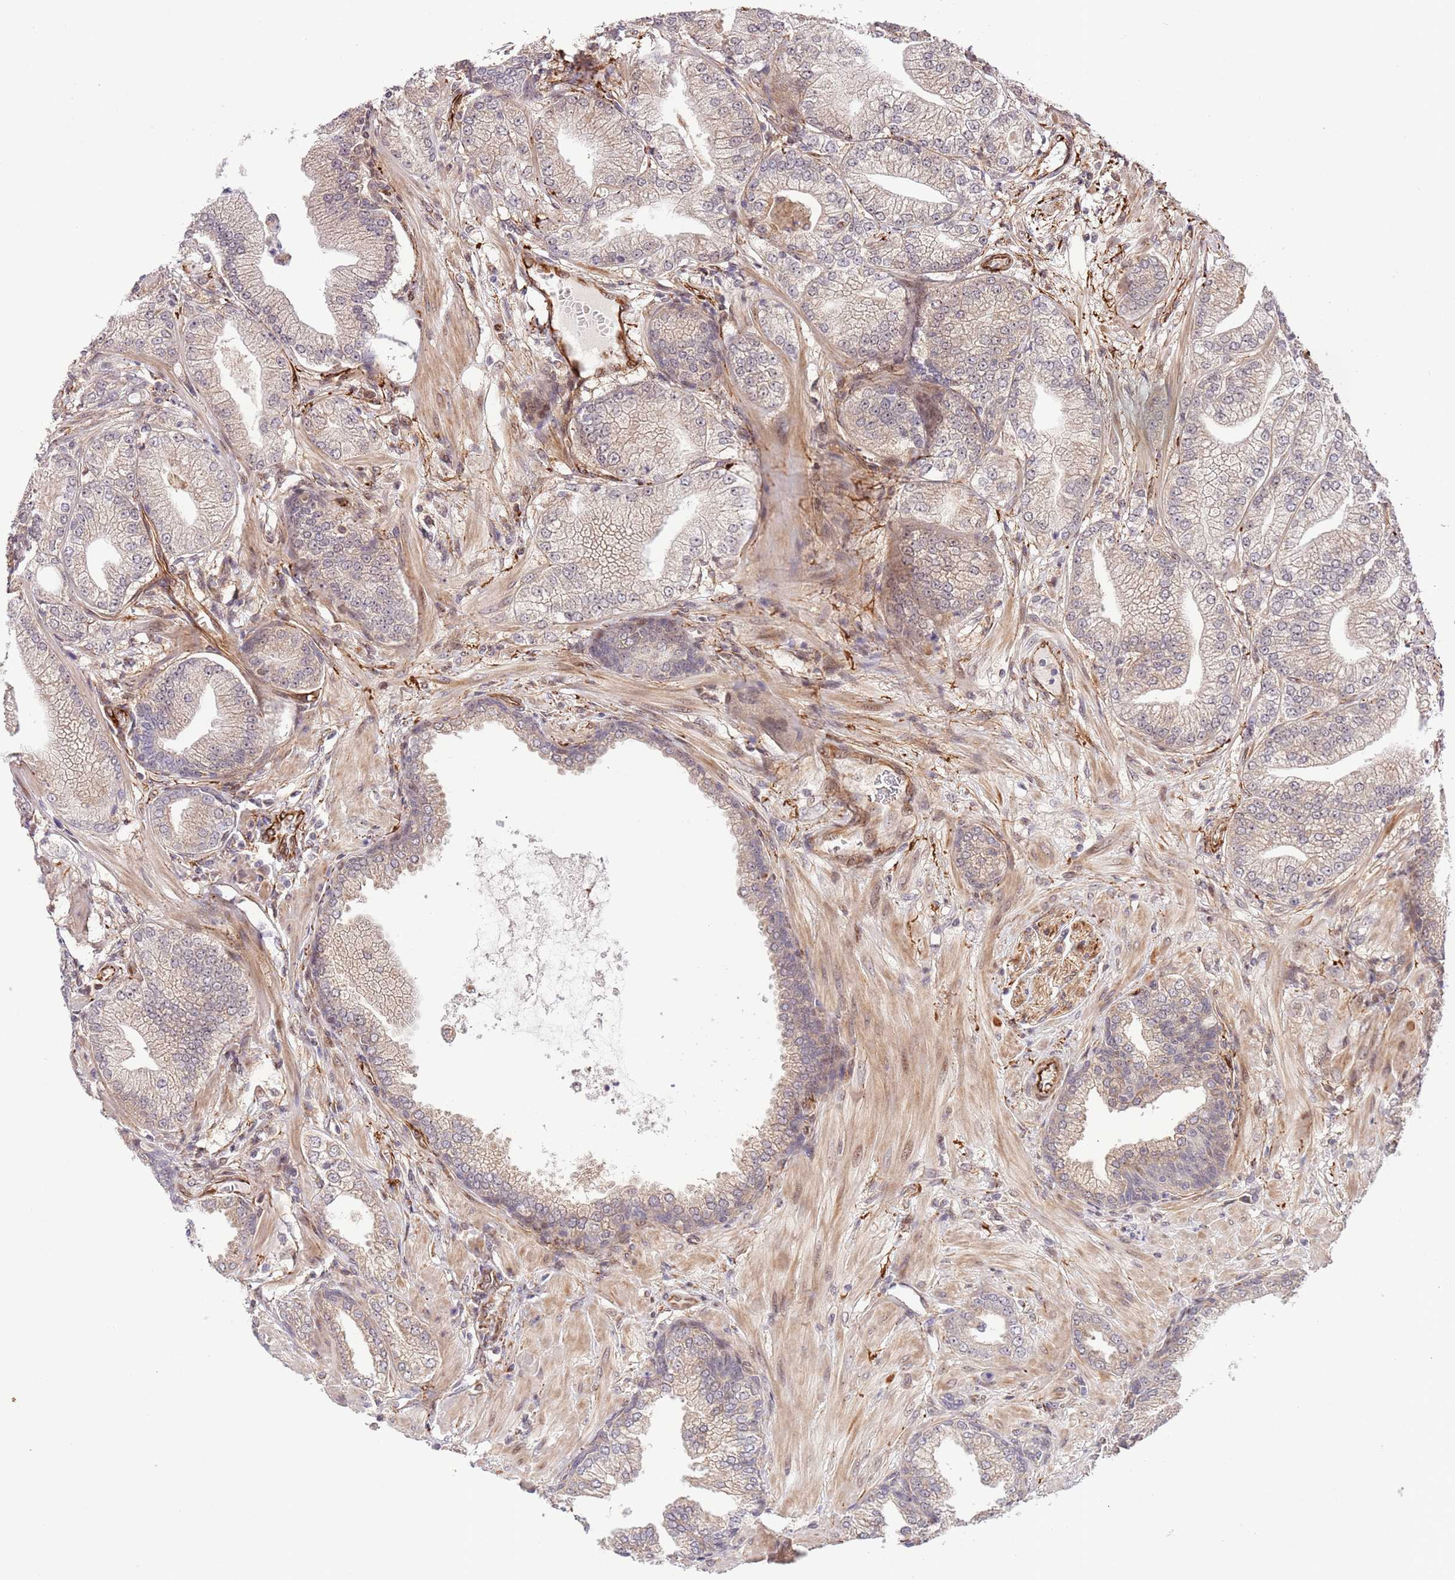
{"staining": {"intensity": "negative", "quantity": "none", "location": "none"}, "tissue": "prostate cancer", "cell_type": "Tumor cells", "image_type": "cancer", "snomed": [{"axis": "morphology", "description": "Adenocarcinoma, Low grade"}, {"axis": "topography", "description": "Prostate"}], "caption": "Tumor cells are negative for brown protein staining in low-grade adenocarcinoma (prostate).", "gene": "NEK3", "patient": {"sex": "male", "age": 55}}